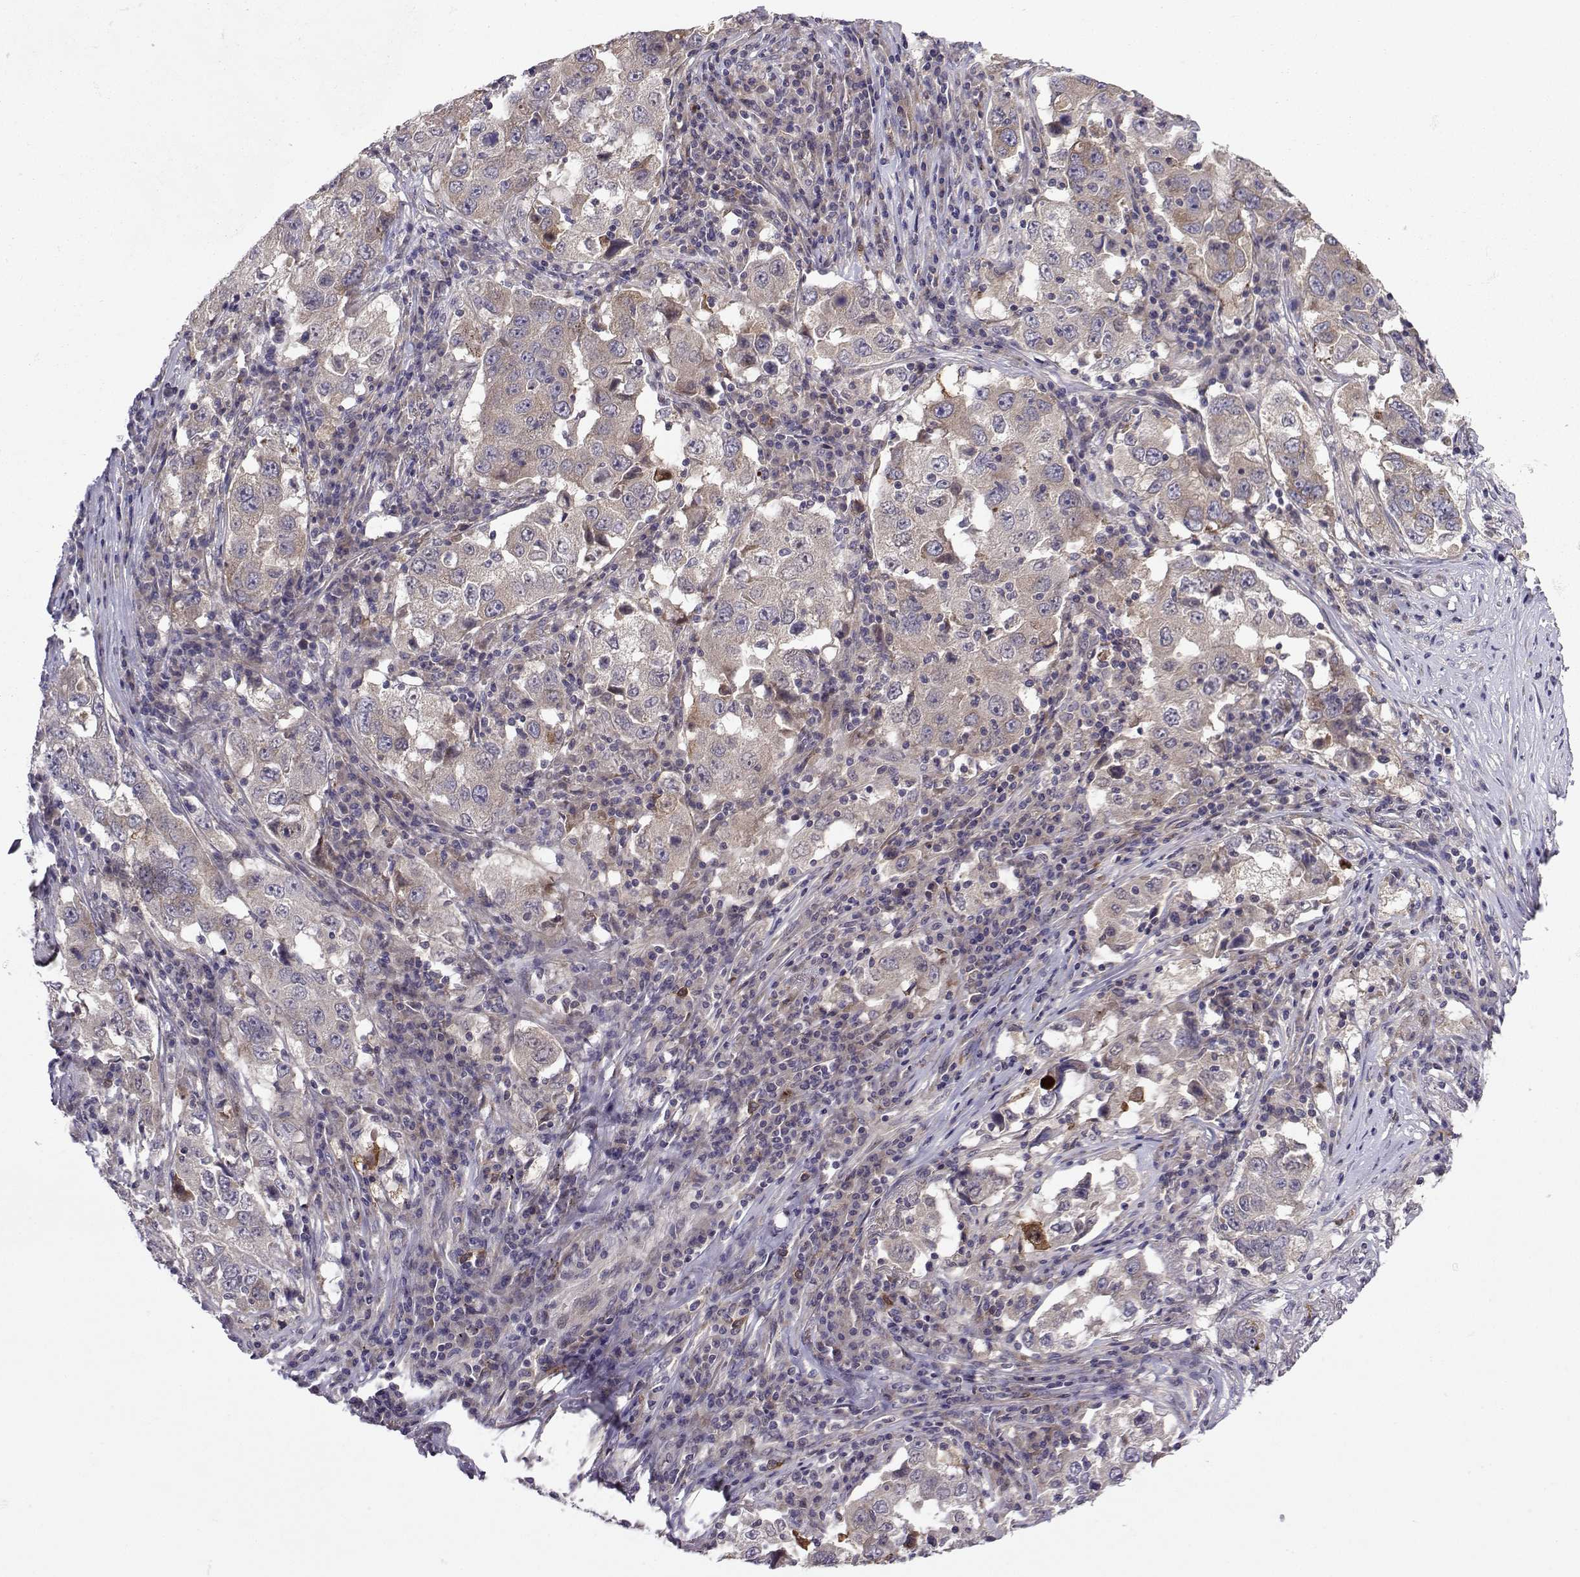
{"staining": {"intensity": "weak", "quantity": "25%-75%", "location": "cytoplasmic/membranous"}, "tissue": "lung cancer", "cell_type": "Tumor cells", "image_type": "cancer", "snomed": [{"axis": "morphology", "description": "Adenocarcinoma, NOS"}, {"axis": "topography", "description": "Lung"}], "caption": "Immunohistochemical staining of human adenocarcinoma (lung) displays weak cytoplasmic/membranous protein staining in approximately 25%-75% of tumor cells. The protein of interest is shown in brown color, while the nuclei are stained blue.", "gene": "STXBP5", "patient": {"sex": "male", "age": 73}}